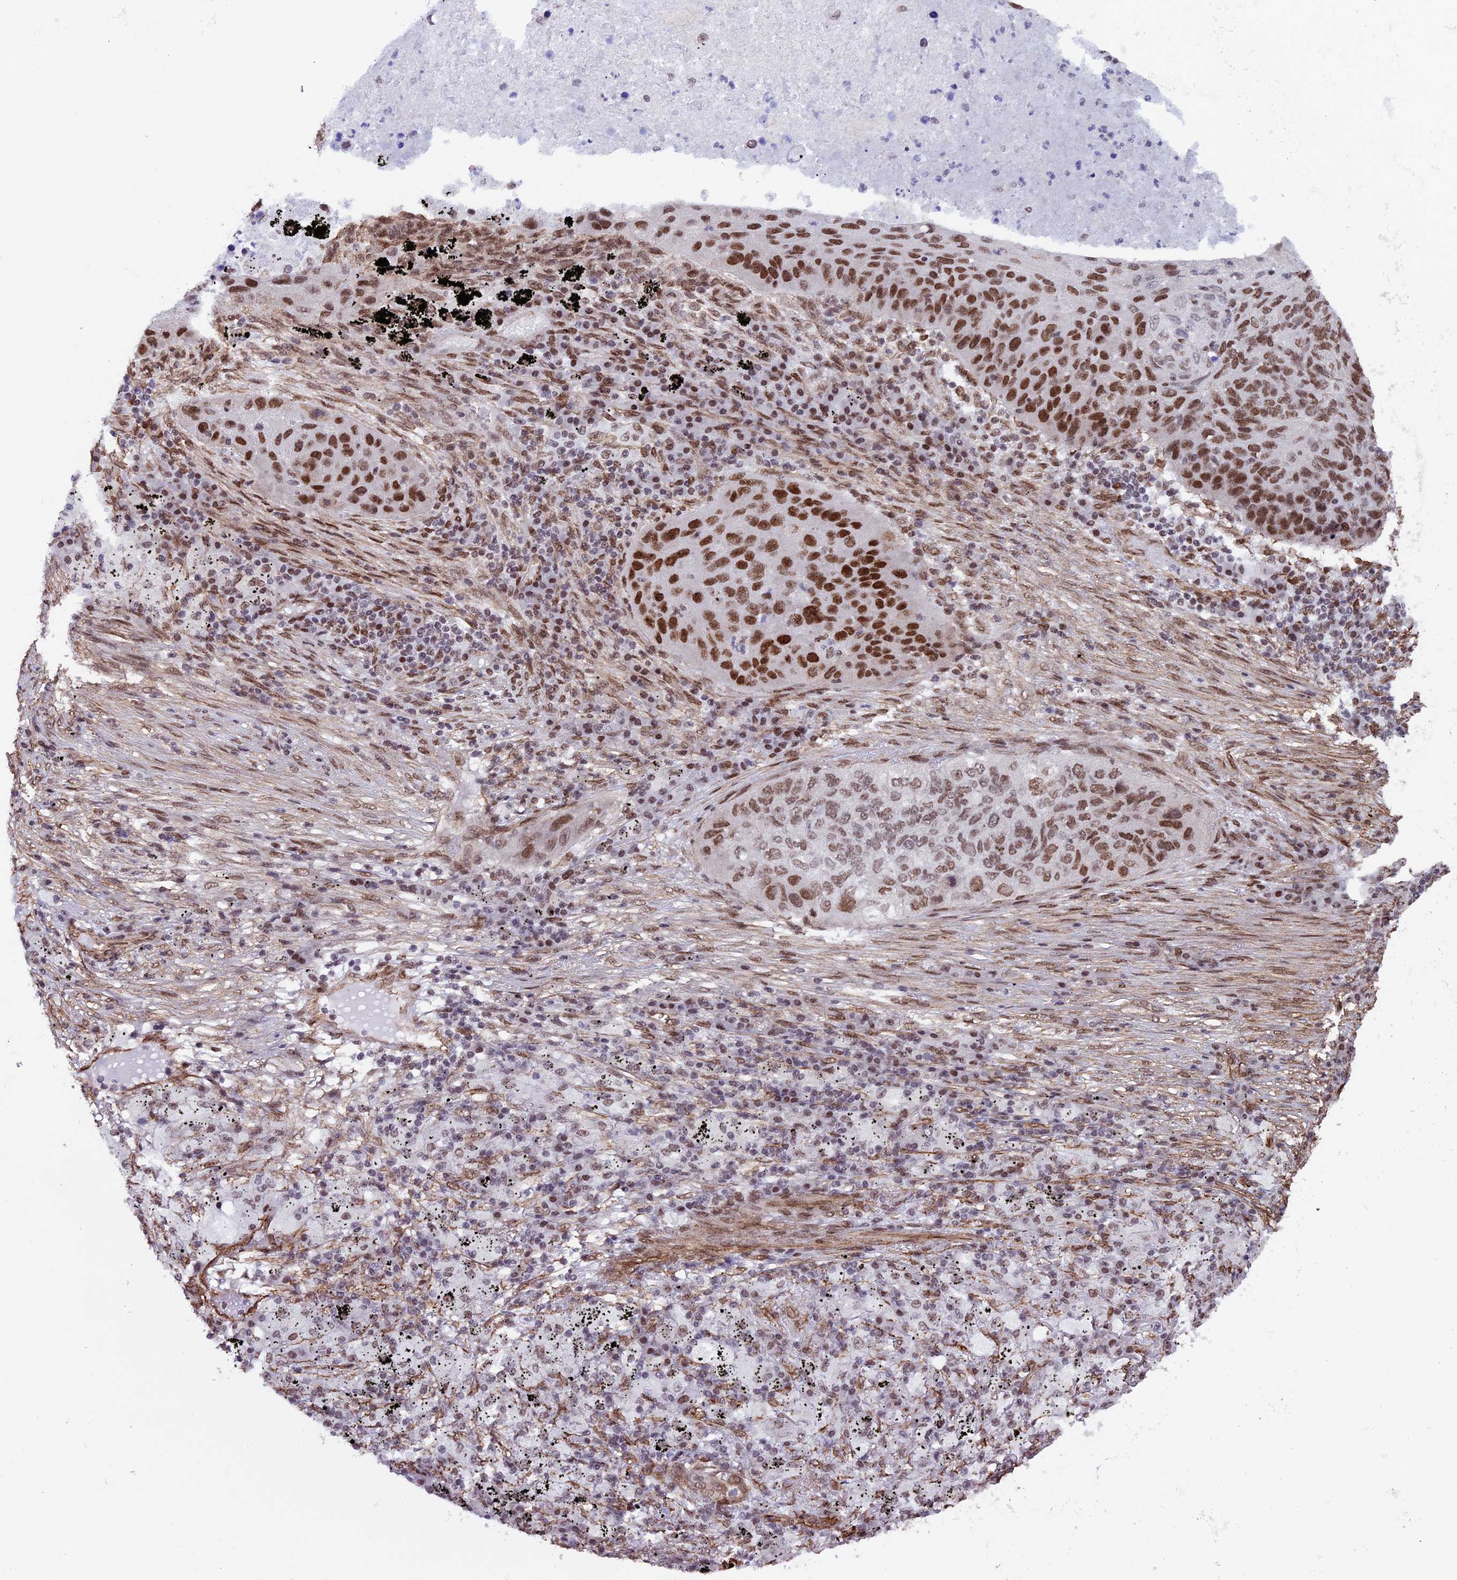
{"staining": {"intensity": "strong", "quantity": "25%-75%", "location": "nuclear"}, "tissue": "lung cancer", "cell_type": "Tumor cells", "image_type": "cancer", "snomed": [{"axis": "morphology", "description": "Squamous cell carcinoma, NOS"}, {"axis": "topography", "description": "Lung"}], "caption": "Immunohistochemistry (DAB) staining of lung squamous cell carcinoma shows strong nuclear protein positivity in about 25%-75% of tumor cells.", "gene": "MPHOSPH8", "patient": {"sex": "female", "age": 63}}